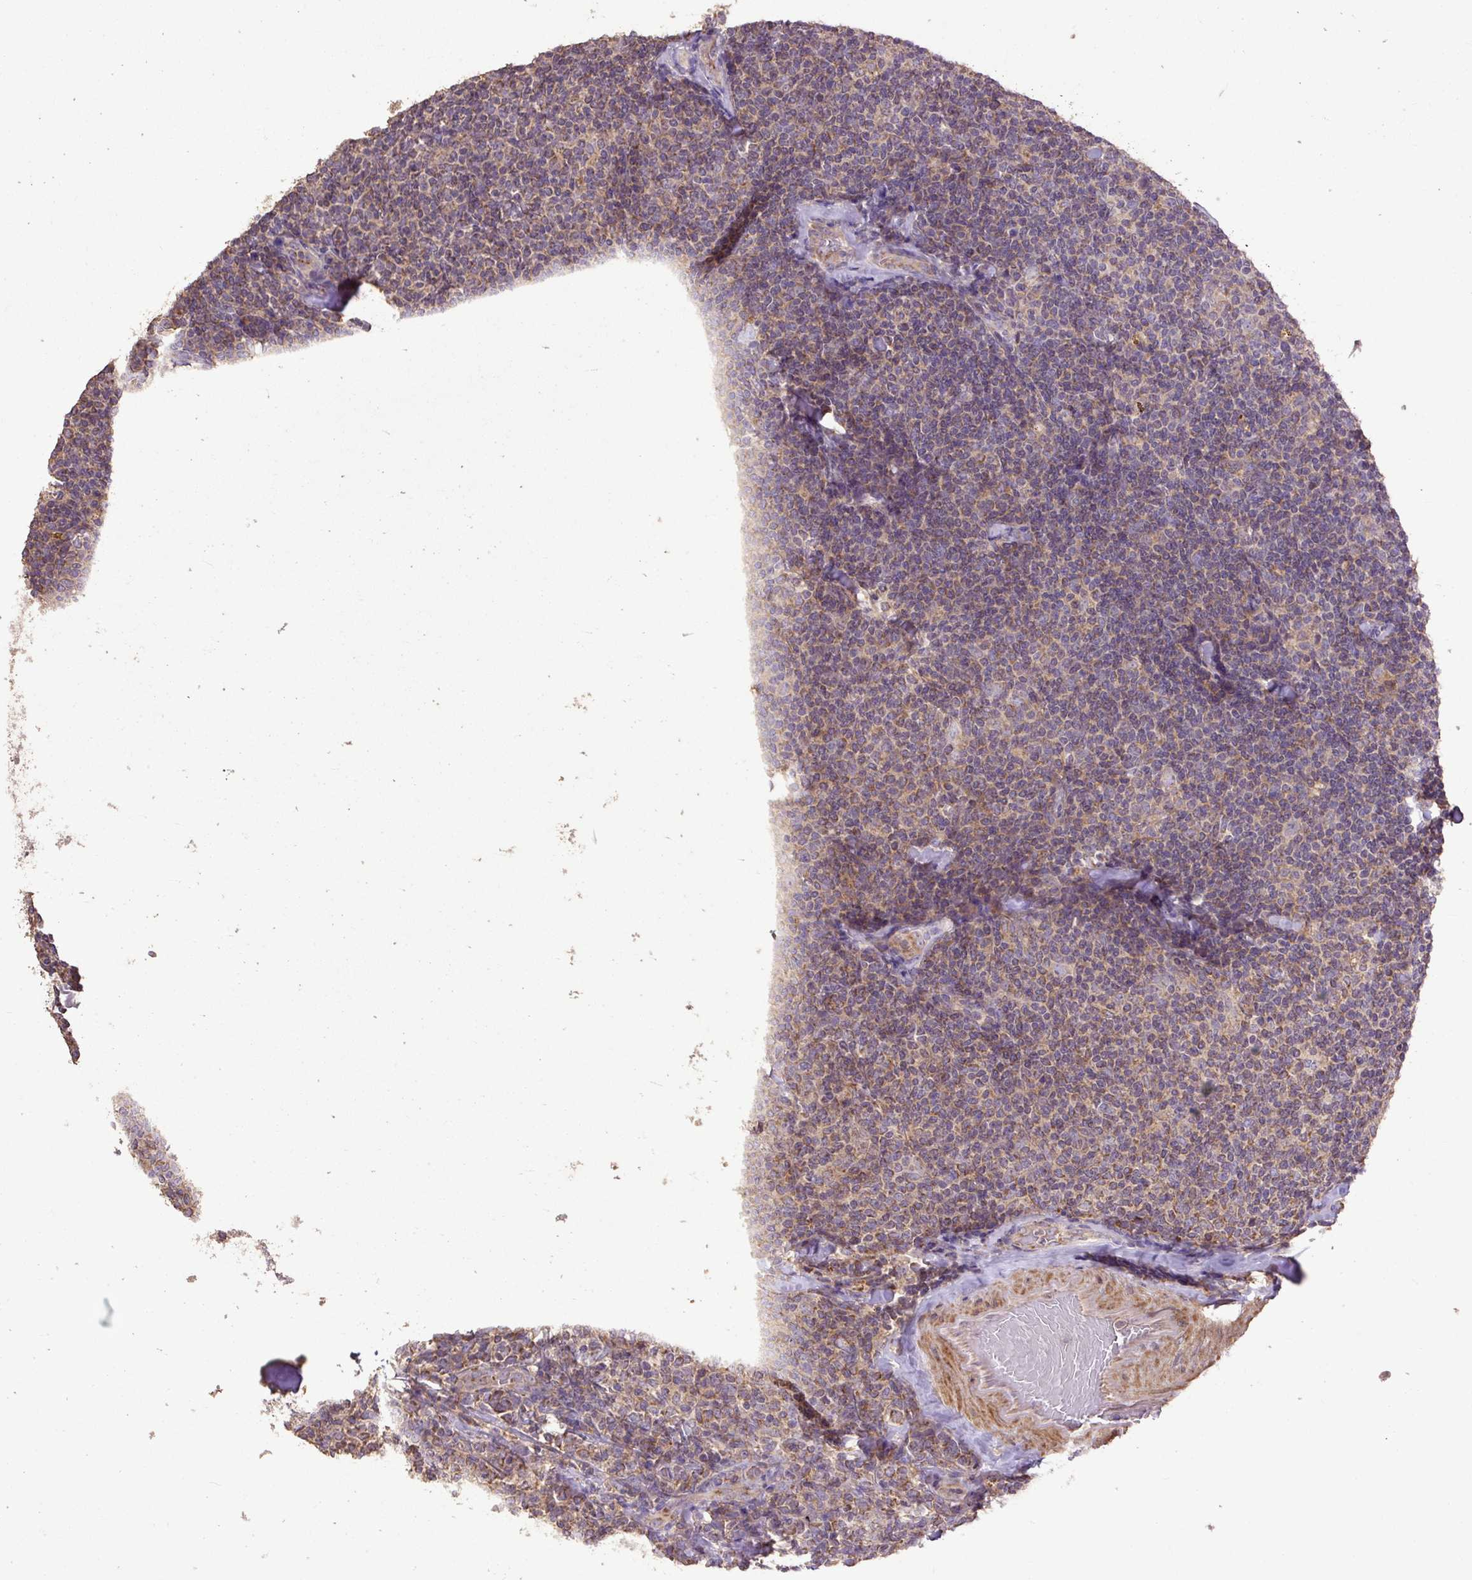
{"staining": {"intensity": "weak", "quantity": ">75%", "location": "cytoplasmic/membranous"}, "tissue": "lymphoma", "cell_type": "Tumor cells", "image_type": "cancer", "snomed": [{"axis": "morphology", "description": "Malignant lymphoma, non-Hodgkin's type, Low grade"}, {"axis": "topography", "description": "Lymph node"}], "caption": "Human low-grade malignant lymphoma, non-Hodgkin's type stained for a protein (brown) reveals weak cytoplasmic/membranous positive positivity in about >75% of tumor cells.", "gene": "ABR", "patient": {"sex": "female", "age": 56}}